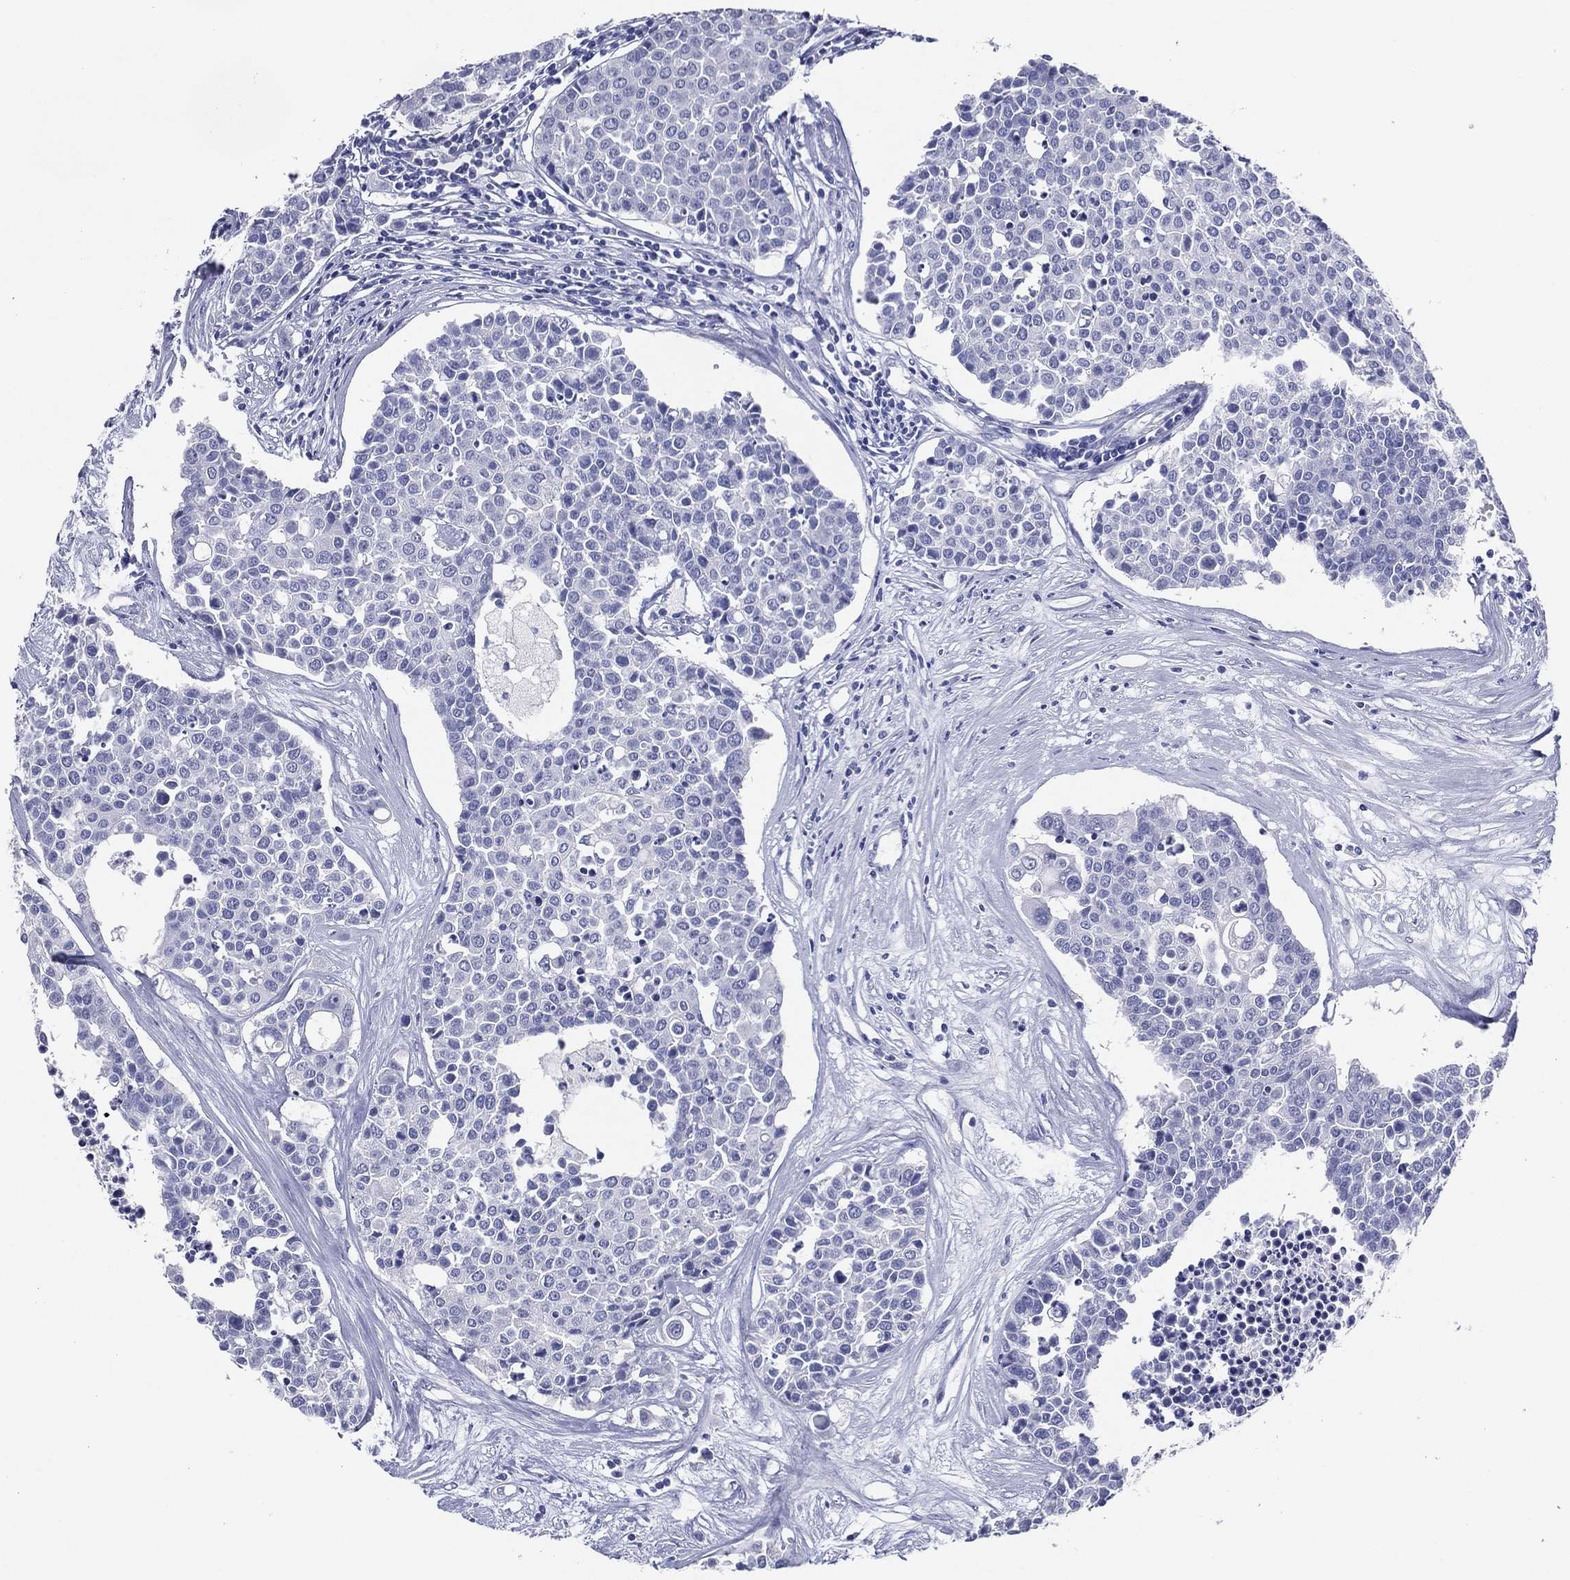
{"staining": {"intensity": "negative", "quantity": "none", "location": "none"}, "tissue": "carcinoid", "cell_type": "Tumor cells", "image_type": "cancer", "snomed": [{"axis": "morphology", "description": "Carcinoid, malignant, NOS"}, {"axis": "topography", "description": "Colon"}], "caption": "Tumor cells show no significant positivity in carcinoid.", "gene": "TFAP2A", "patient": {"sex": "male", "age": 81}}